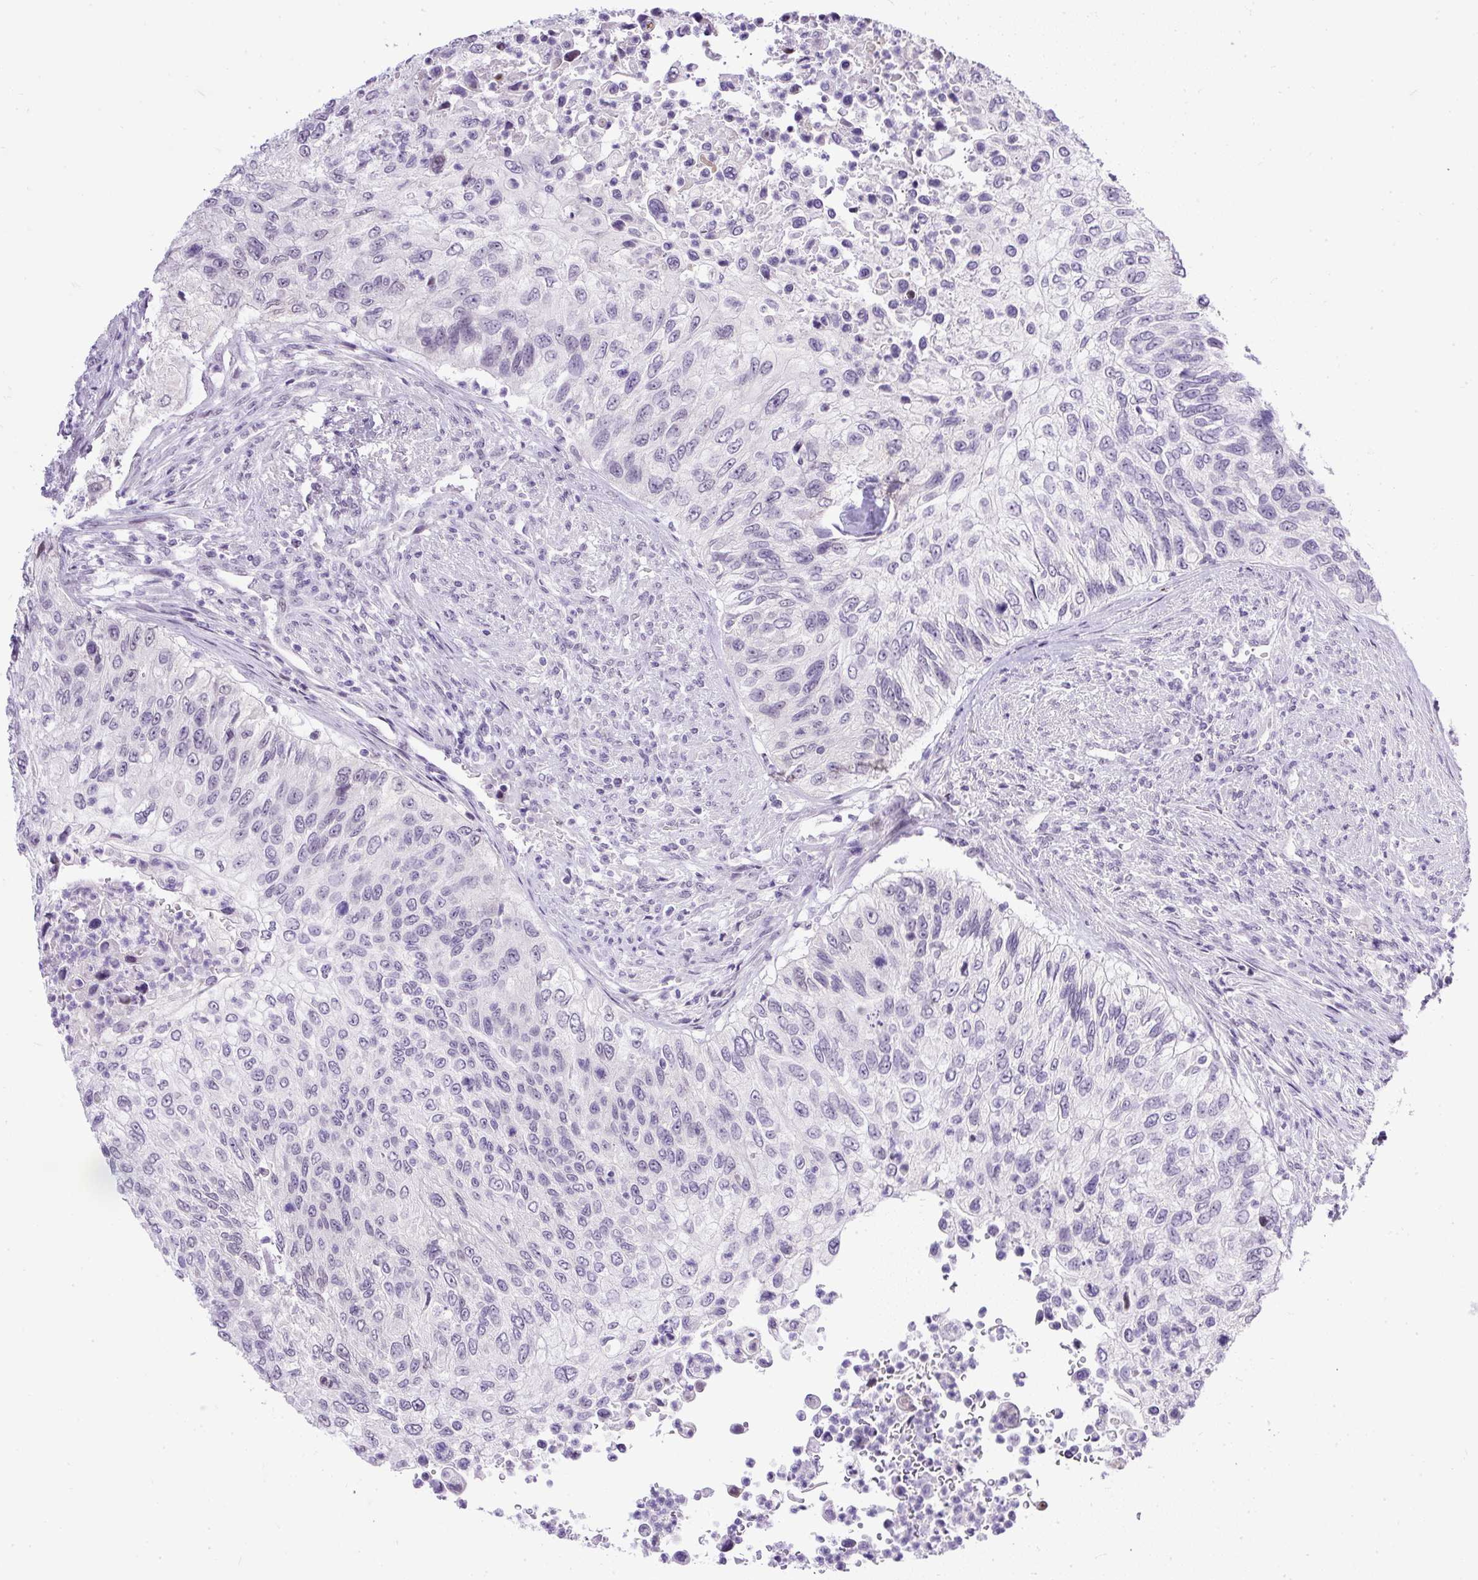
{"staining": {"intensity": "negative", "quantity": "none", "location": "none"}, "tissue": "urothelial cancer", "cell_type": "Tumor cells", "image_type": "cancer", "snomed": [{"axis": "morphology", "description": "Urothelial carcinoma, High grade"}, {"axis": "topography", "description": "Urinary bladder"}], "caption": "Tumor cells show no significant staining in urothelial carcinoma (high-grade).", "gene": "WNT10B", "patient": {"sex": "female", "age": 60}}